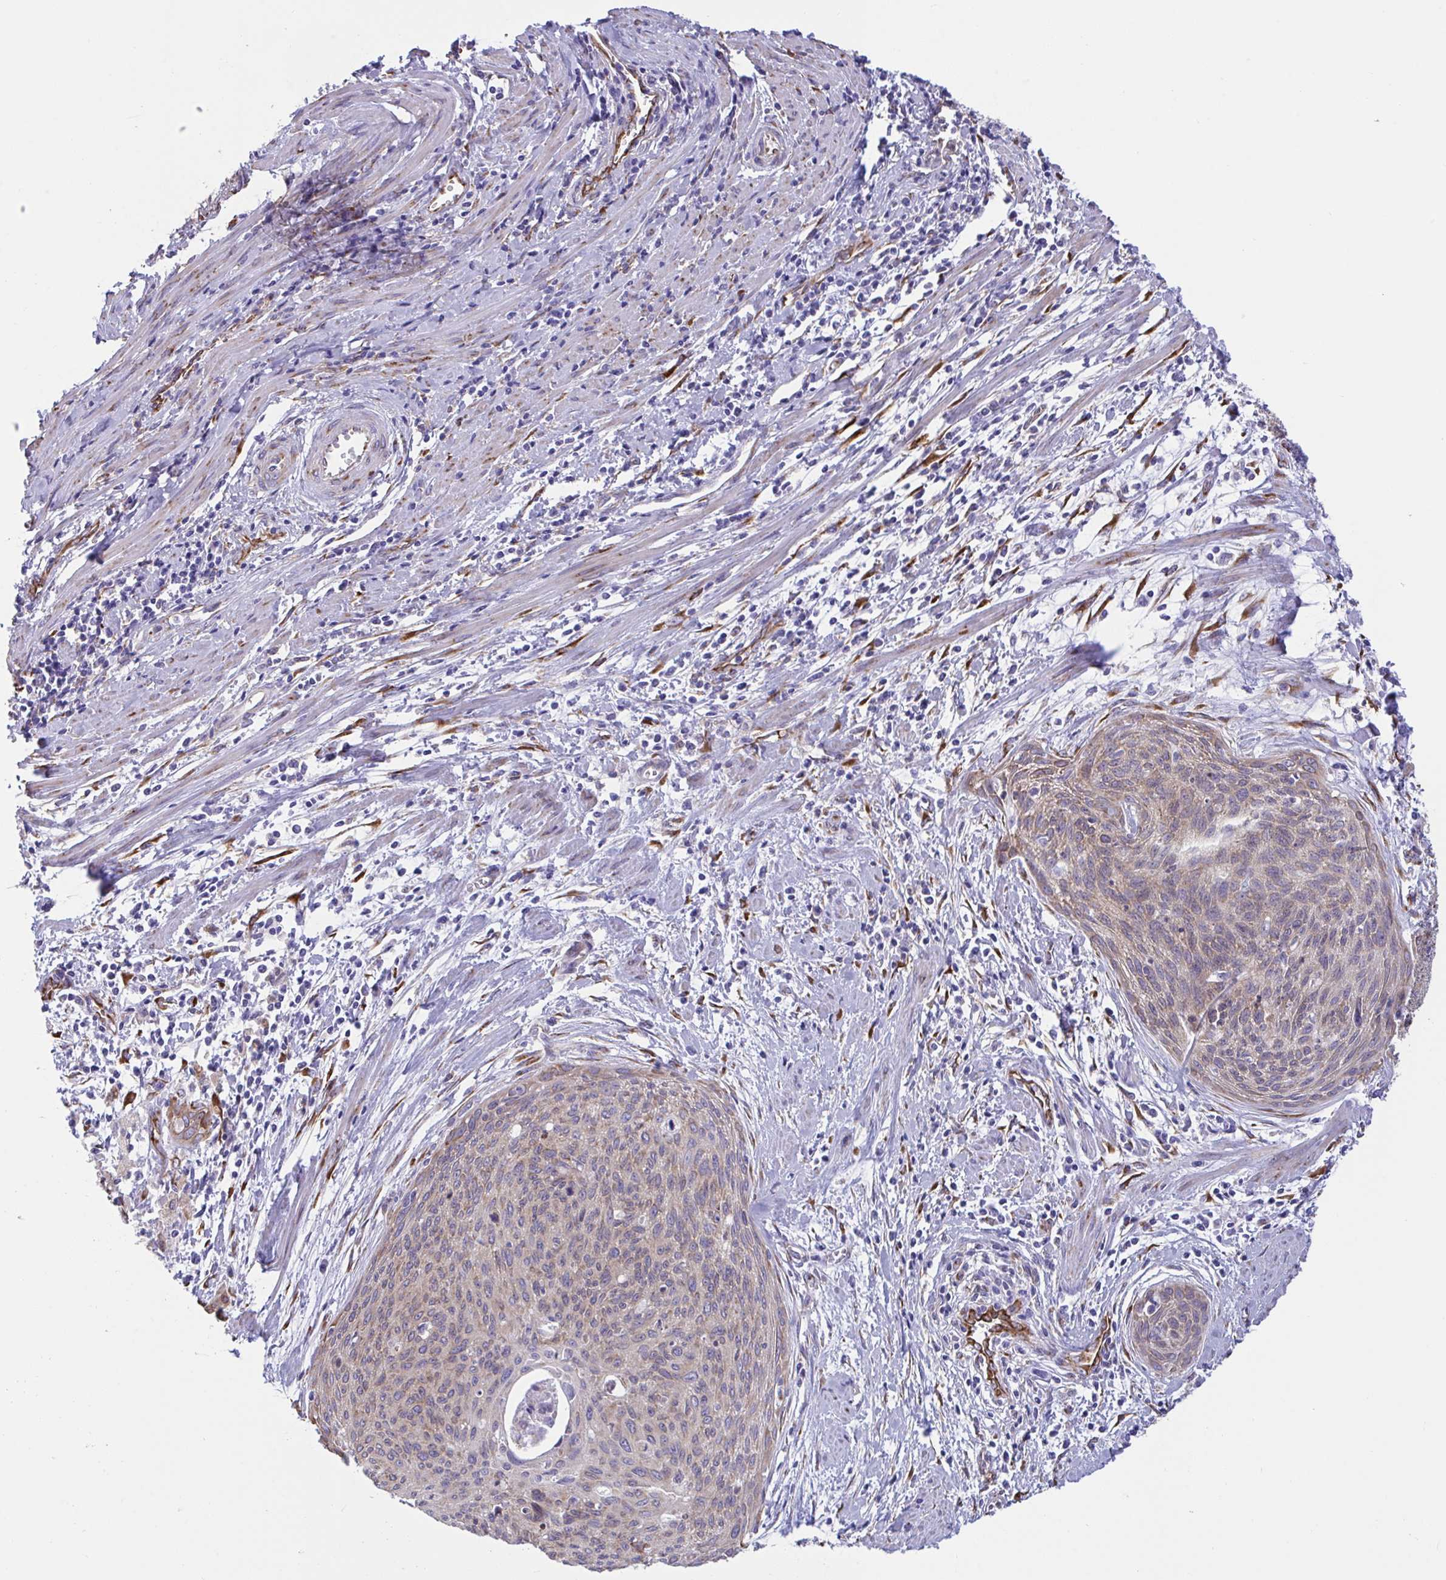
{"staining": {"intensity": "weak", "quantity": ">75%", "location": "cytoplasmic/membranous"}, "tissue": "cervical cancer", "cell_type": "Tumor cells", "image_type": "cancer", "snomed": [{"axis": "morphology", "description": "Squamous cell carcinoma, NOS"}, {"axis": "topography", "description": "Cervix"}], "caption": "Immunohistochemistry (IHC) of cervical squamous cell carcinoma demonstrates low levels of weak cytoplasmic/membranous expression in about >75% of tumor cells. (brown staining indicates protein expression, while blue staining denotes nuclei).", "gene": "ASPH", "patient": {"sex": "female", "age": 55}}